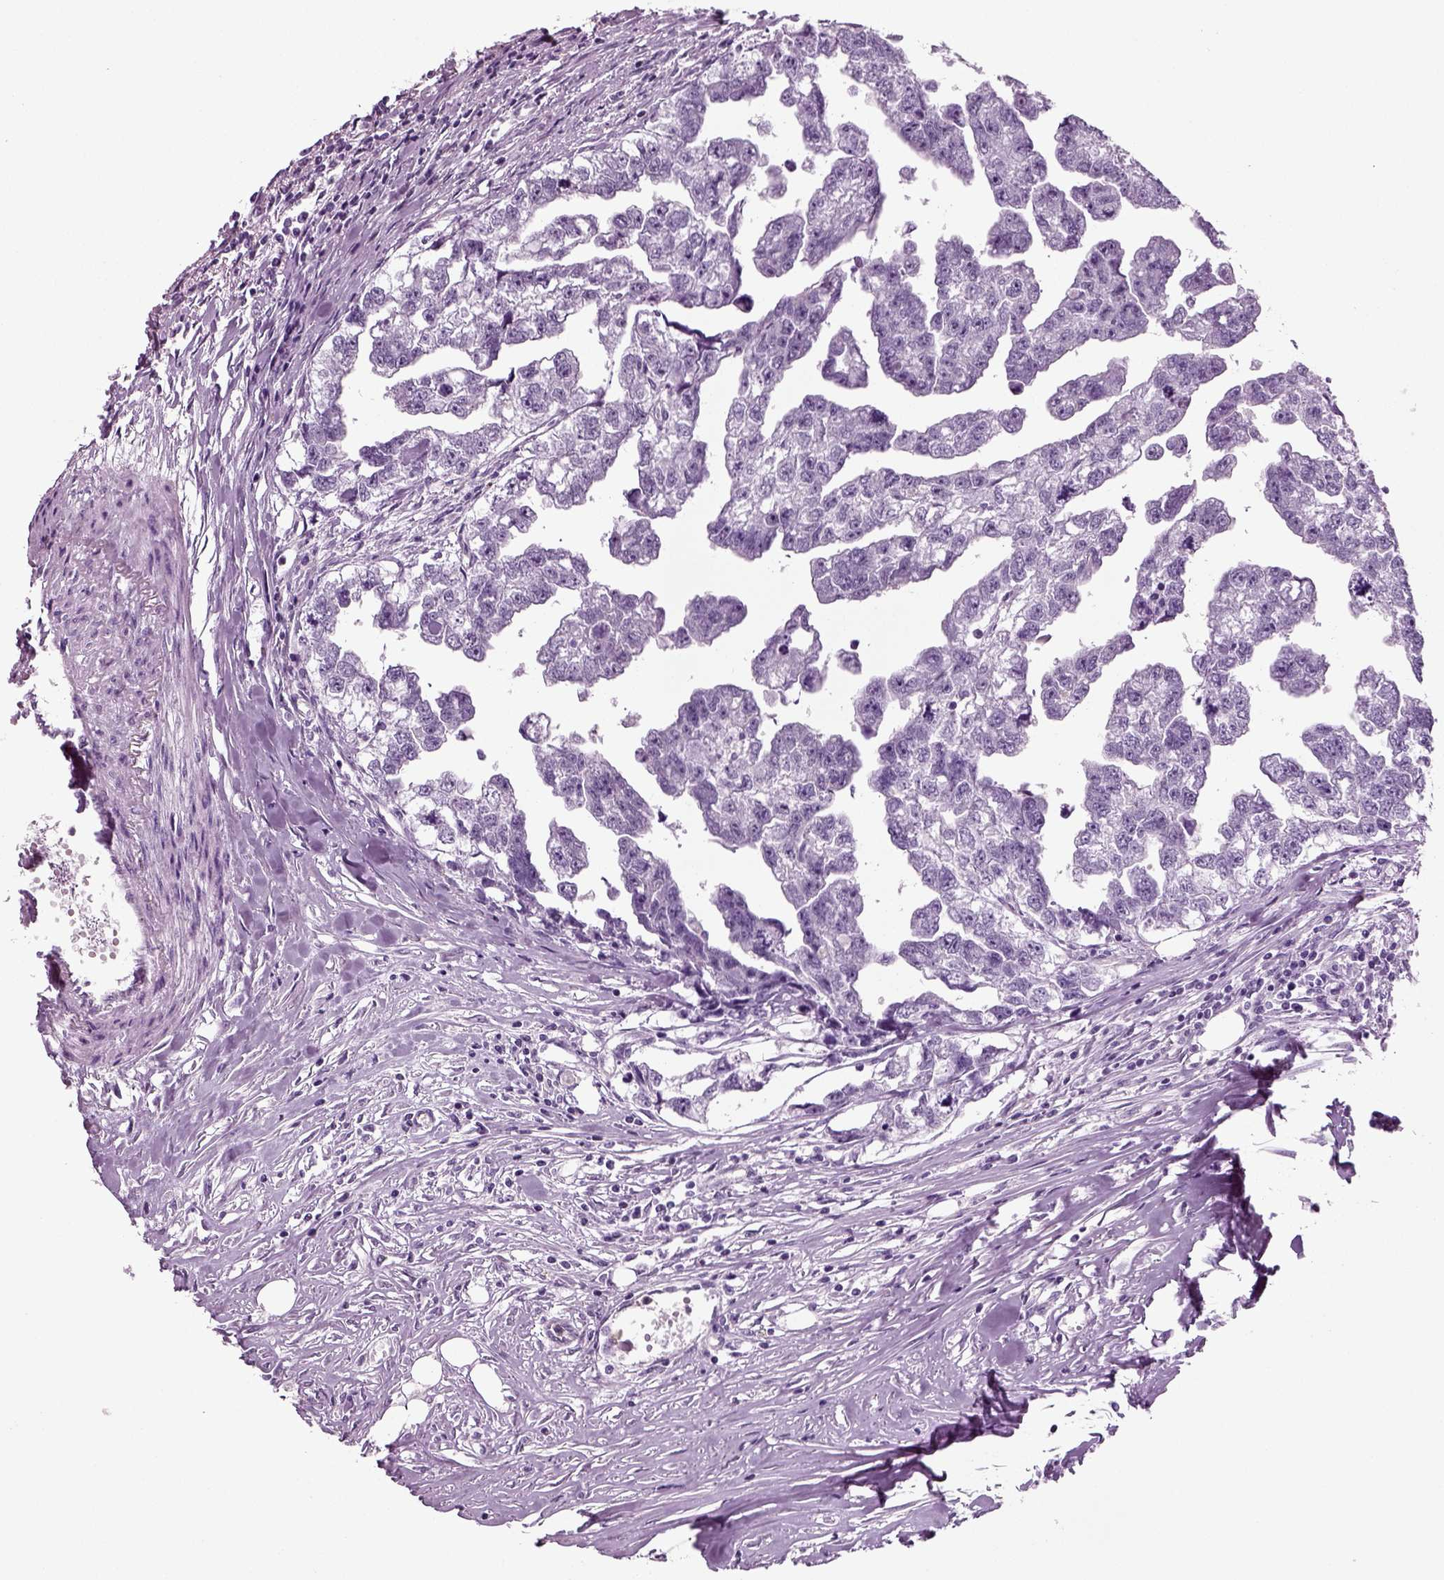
{"staining": {"intensity": "negative", "quantity": "none", "location": "none"}, "tissue": "testis cancer", "cell_type": "Tumor cells", "image_type": "cancer", "snomed": [{"axis": "morphology", "description": "Carcinoma, Embryonal, NOS"}, {"axis": "morphology", "description": "Teratoma, malignant, NOS"}, {"axis": "topography", "description": "Testis"}], "caption": "Histopathology image shows no significant protein expression in tumor cells of teratoma (malignant) (testis).", "gene": "CRABP1", "patient": {"sex": "male", "age": 44}}